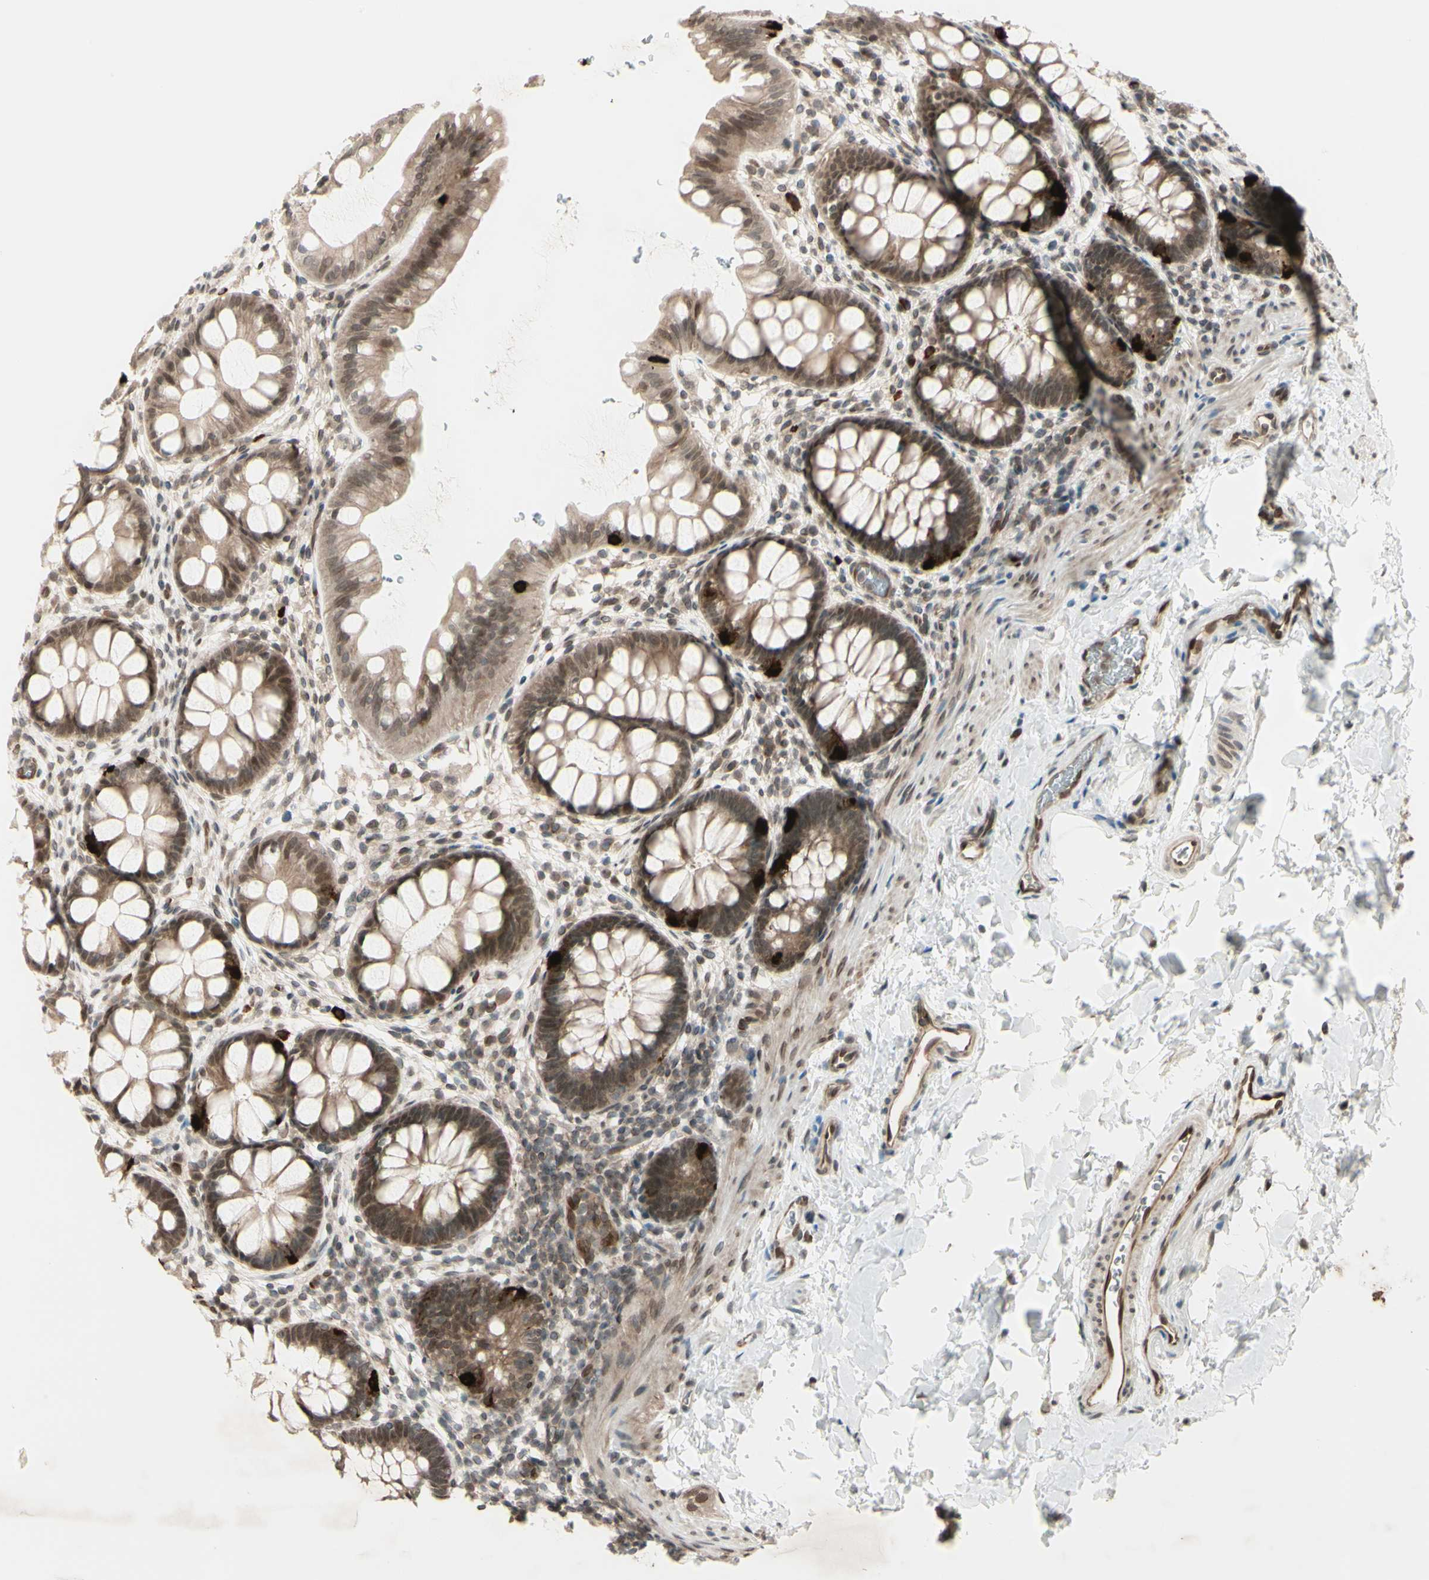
{"staining": {"intensity": "strong", "quantity": ">75%", "location": "cytoplasmic/membranous,nuclear"}, "tissue": "rectum", "cell_type": "Glandular cells", "image_type": "normal", "snomed": [{"axis": "morphology", "description": "Normal tissue, NOS"}, {"axis": "topography", "description": "Rectum"}], "caption": "High-power microscopy captured an IHC photomicrograph of normal rectum, revealing strong cytoplasmic/membranous,nuclear positivity in about >75% of glandular cells.", "gene": "MLF2", "patient": {"sex": "female", "age": 24}}